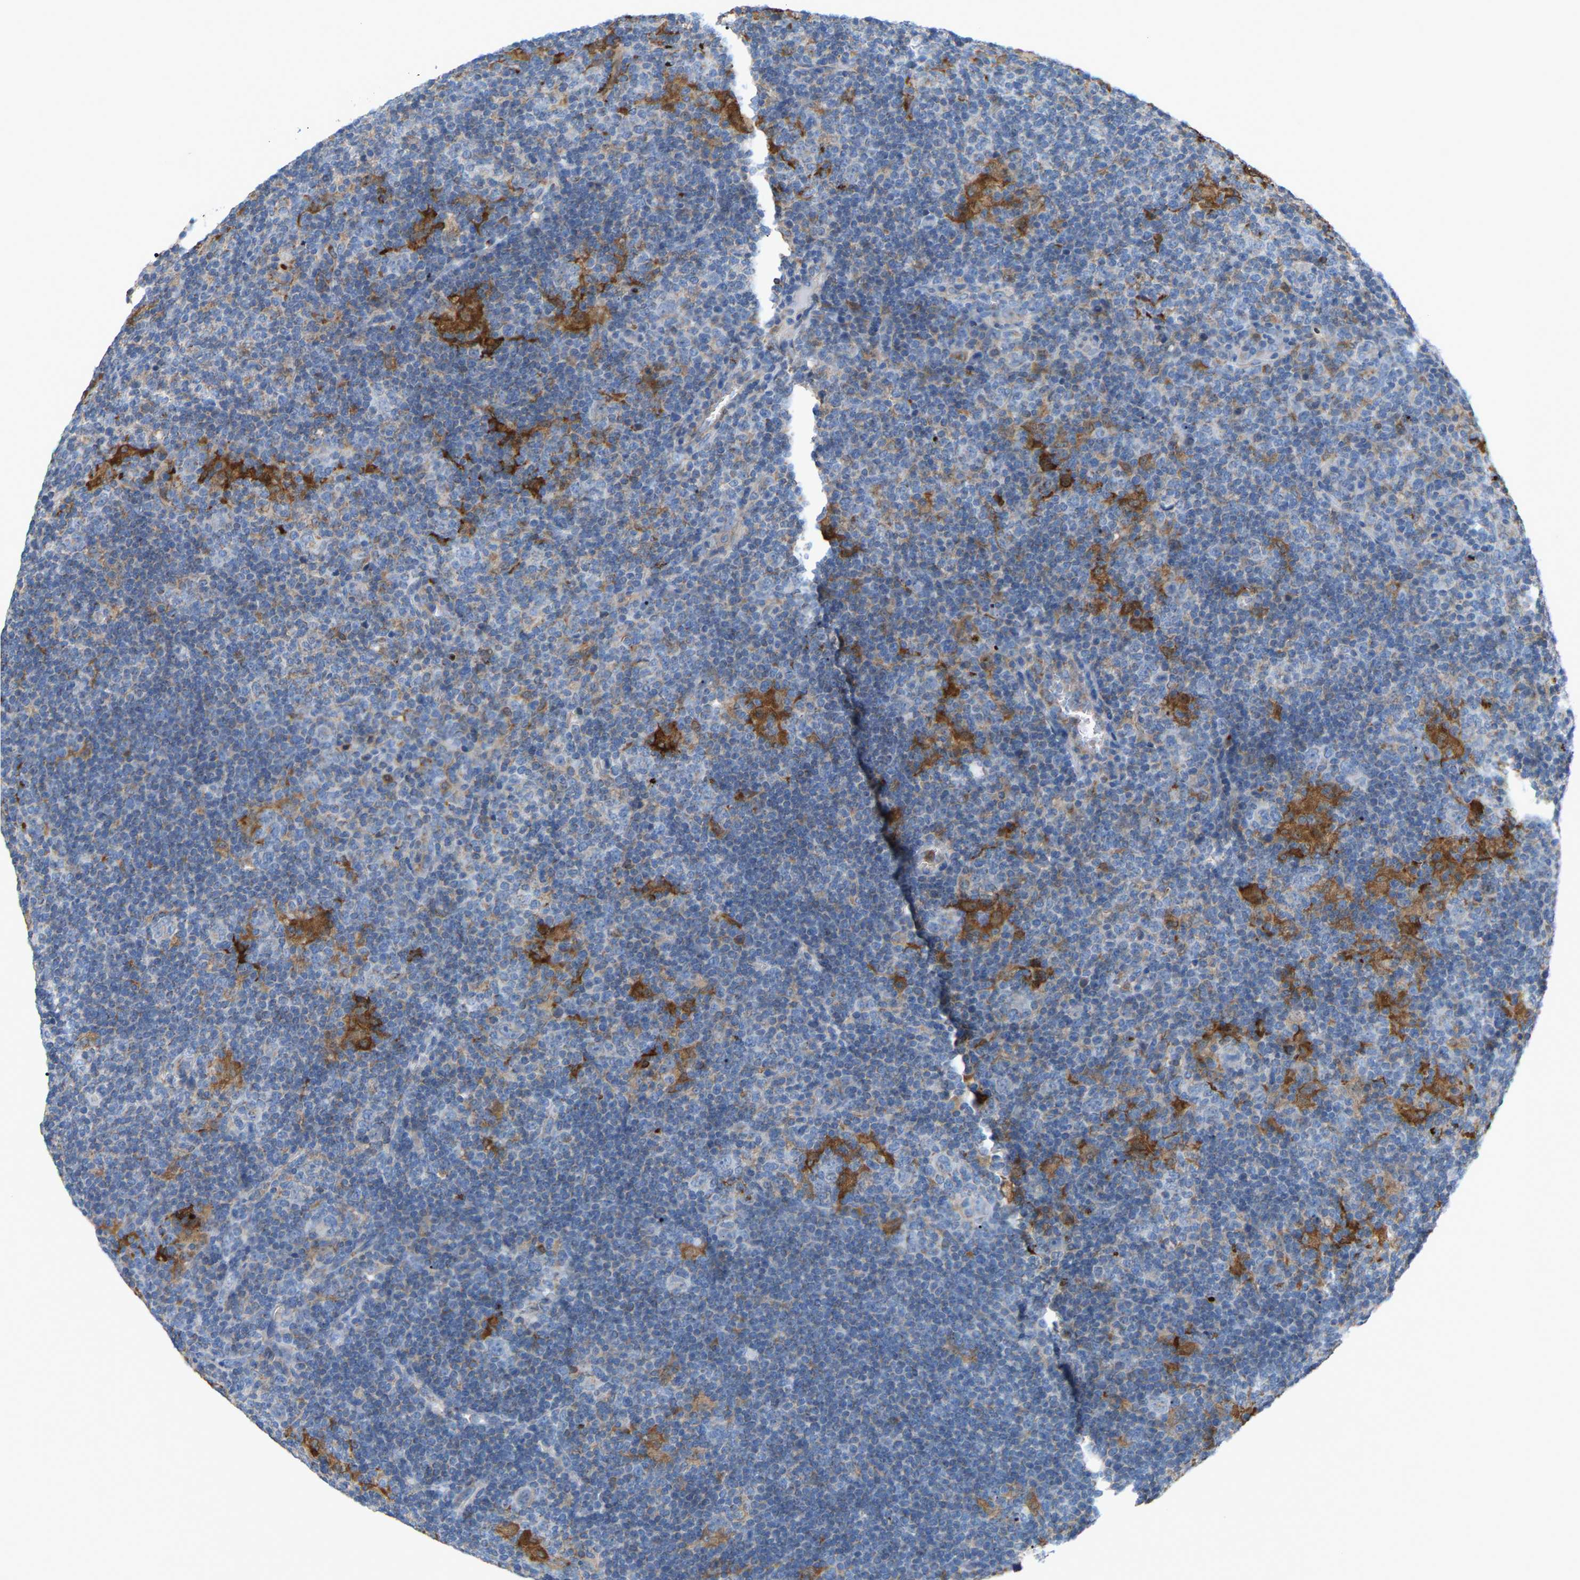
{"staining": {"intensity": "negative", "quantity": "none", "location": "none"}, "tissue": "lymphoma", "cell_type": "Tumor cells", "image_type": "cancer", "snomed": [{"axis": "morphology", "description": "Hodgkin's disease, NOS"}, {"axis": "topography", "description": "Lymph node"}], "caption": "Immunohistochemical staining of Hodgkin's disease reveals no significant expression in tumor cells. The staining is performed using DAB (3,3'-diaminobenzidine) brown chromogen with nuclei counter-stained in using hematoxylin.", "gene": "CROT", "patient": {"sex": "female", "age": 57}}